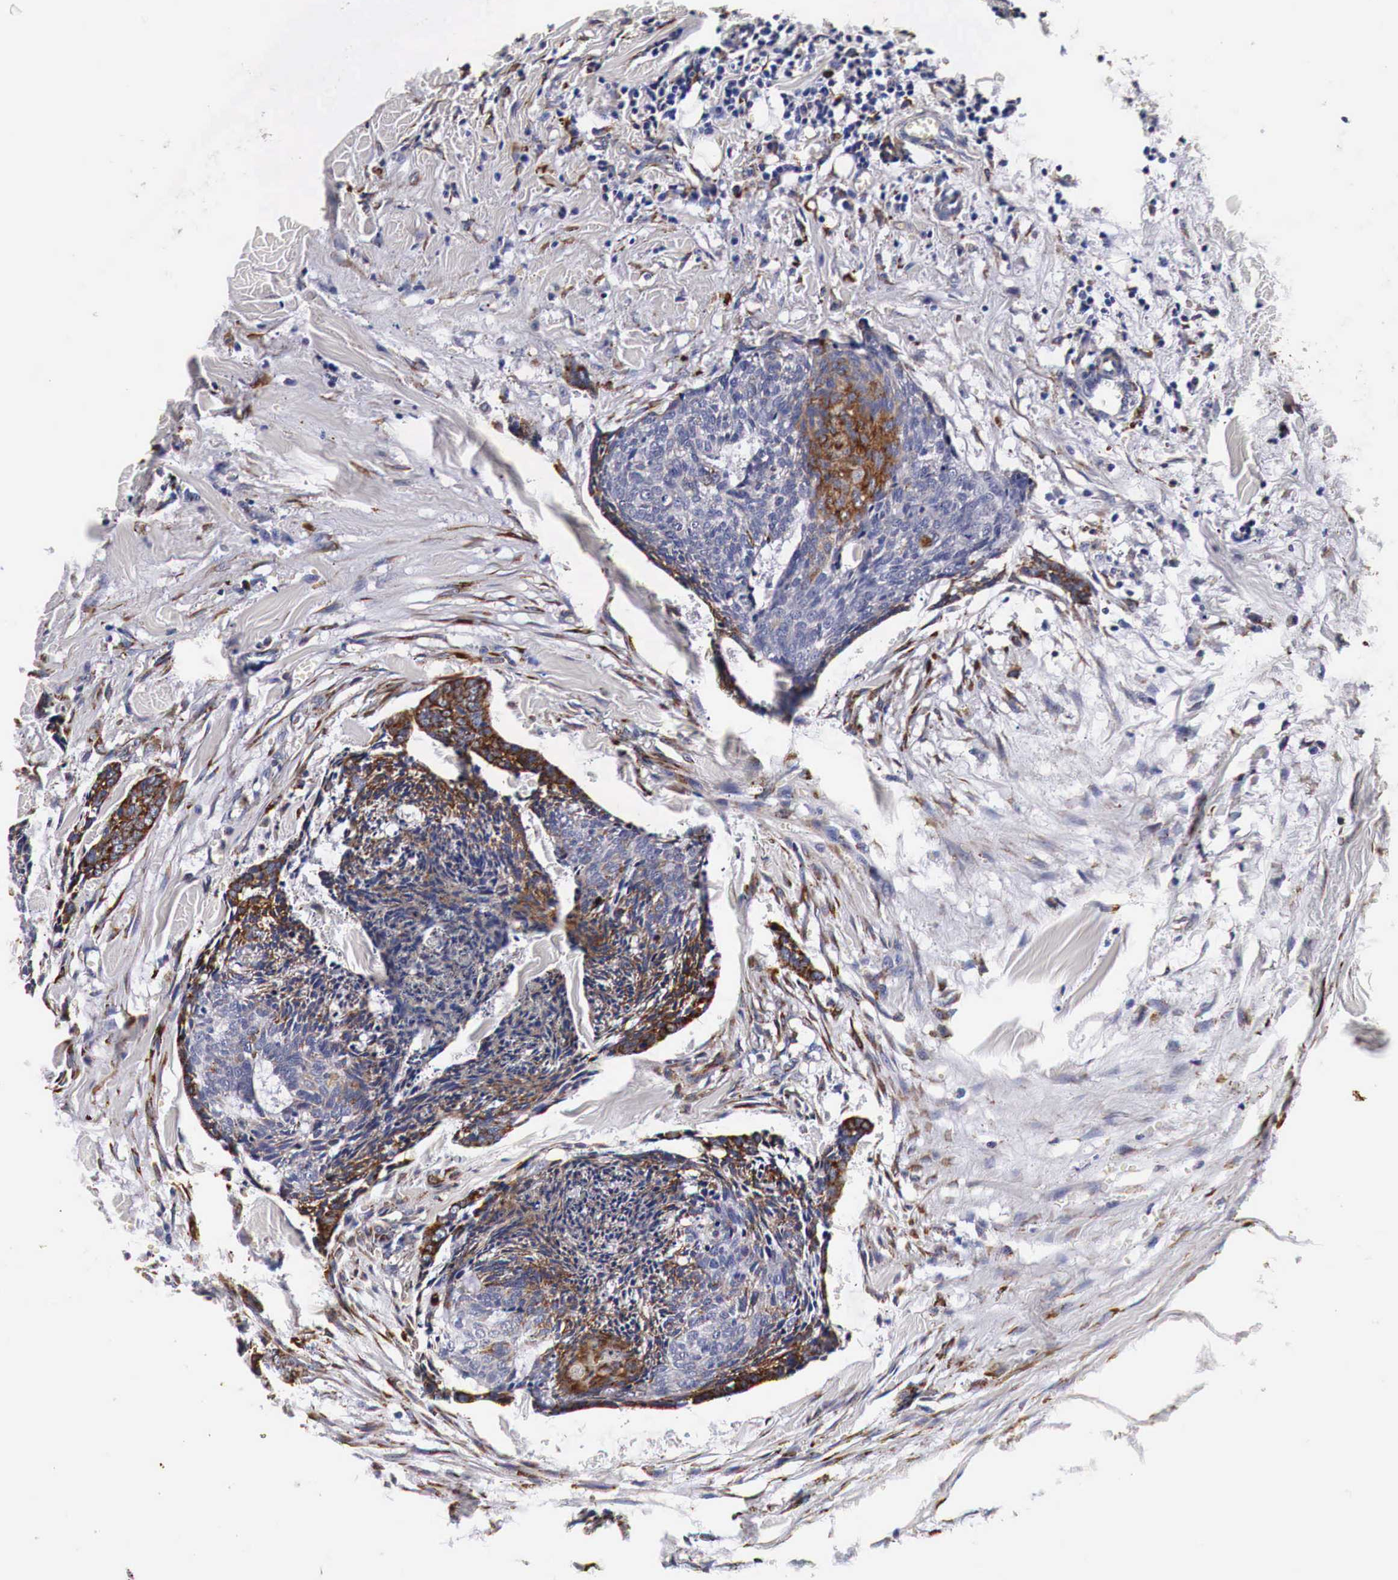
{"staining": {"intensity": "moderate", "quantity": ">75%", "location": "cytoplasmic/membranous"}, "tissue": "head and neck cancer", "cell_type": "Tumor cells", "image_type": "cancer", "snomed": [{"axis": "morphology", "description": "Squamous cell carcinoma, NOS"}, {"axis": "topography", "description": "Salivary gland"}, {"axis": "topography", "description": "Head-Neck"}], "caption": "Immunohistochemical staining of human head and neck cancer reveals moderate cytoplasmic/membranous protein staining in approximately >75% of tumor cells.", "gene": "CKAP4", "patient": {"sex": "male", "age": 70}}